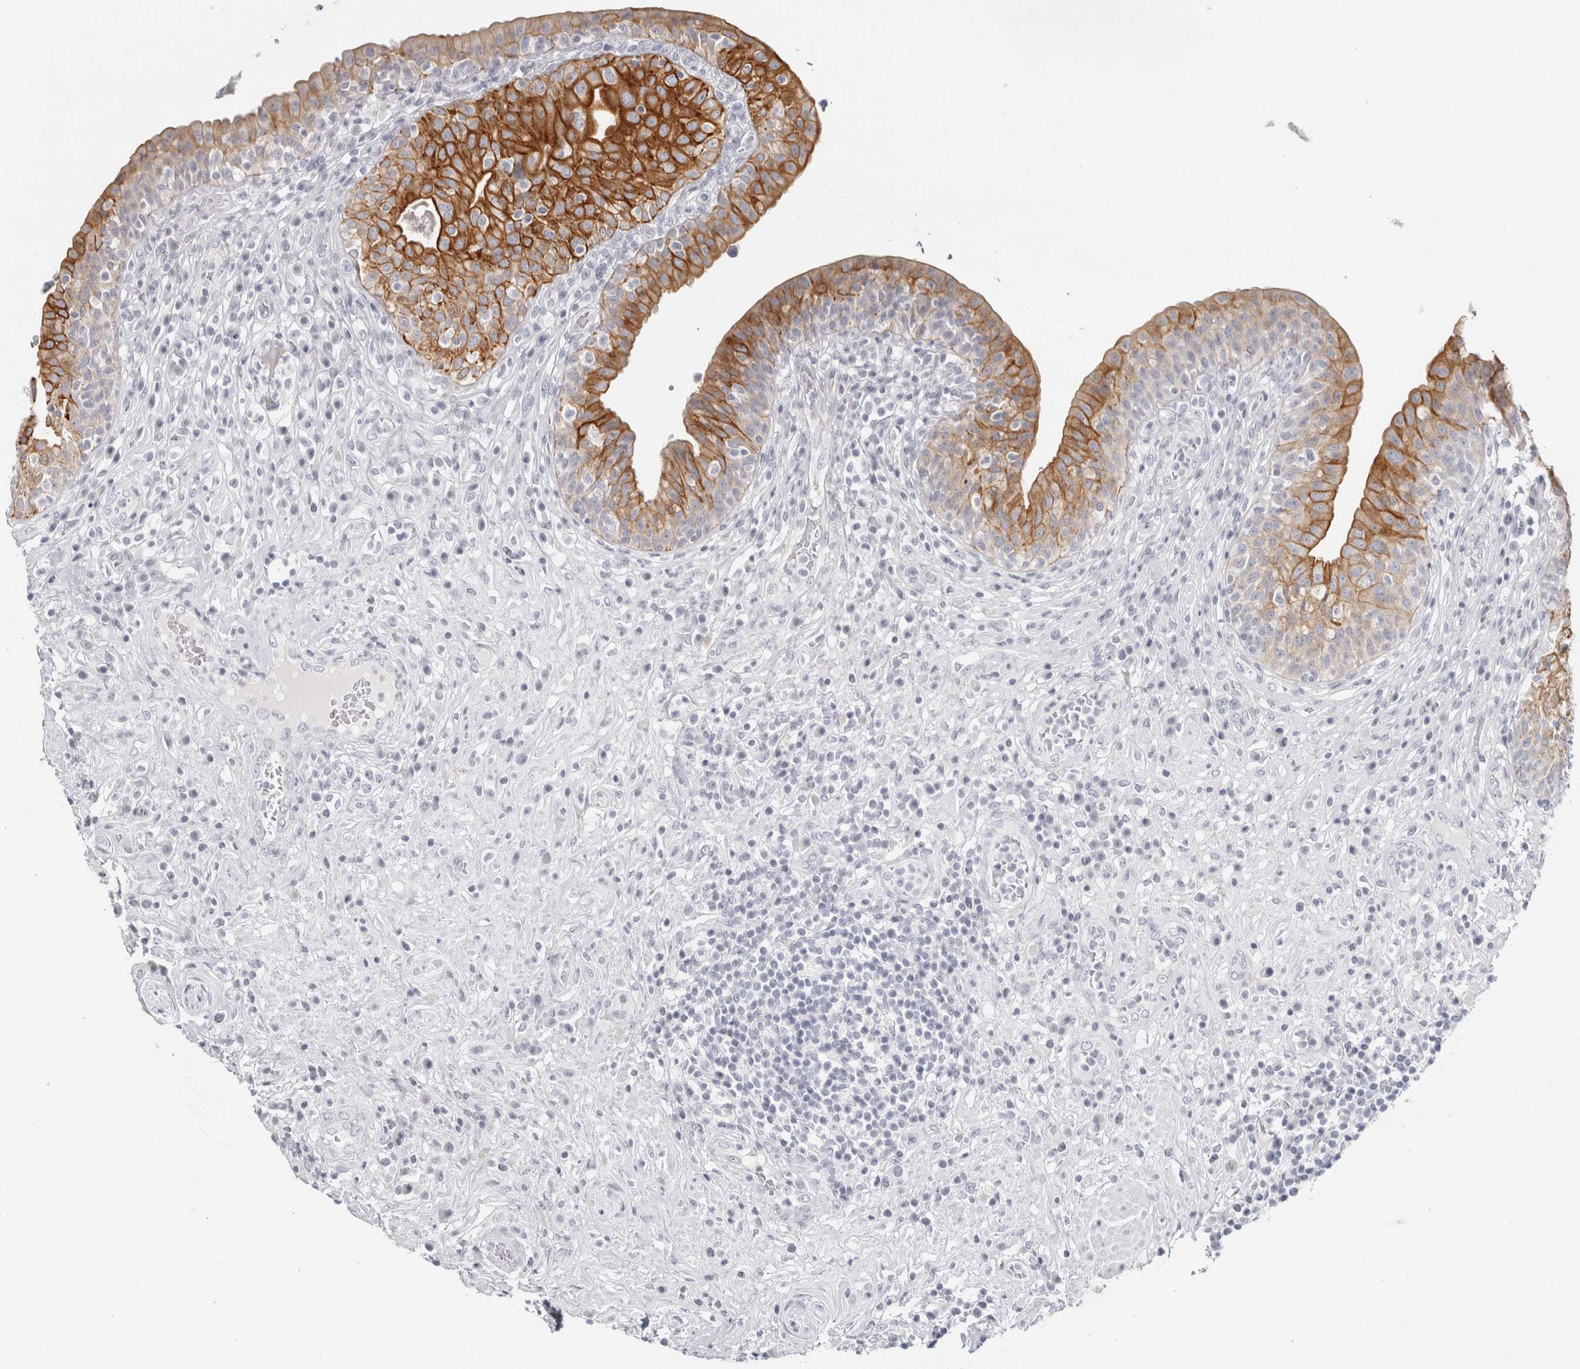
{"staining": {"intensity": "strong", "quantity": "25%-75%", "location": "cytoplasmic/membranous"}, "tissue": "urinary bladder", "cell_type": "Urothelial cells", "image_type": "normal", "snomed": [{"axis": "morphology", "description": "Normal tissue, NOS"}, {"axis": "topography", "description": "Urinary bladder"}], "caption": "Immunohistochemical staining of unremarkable human urinary bladder demonstrates 25%-75% levels of strong cytoplasmic/membranous protein expression in about 25%-75% of urothelial cells.", "gene": "RPH3AL", "patient": {"sex": "female", "age": 62}}